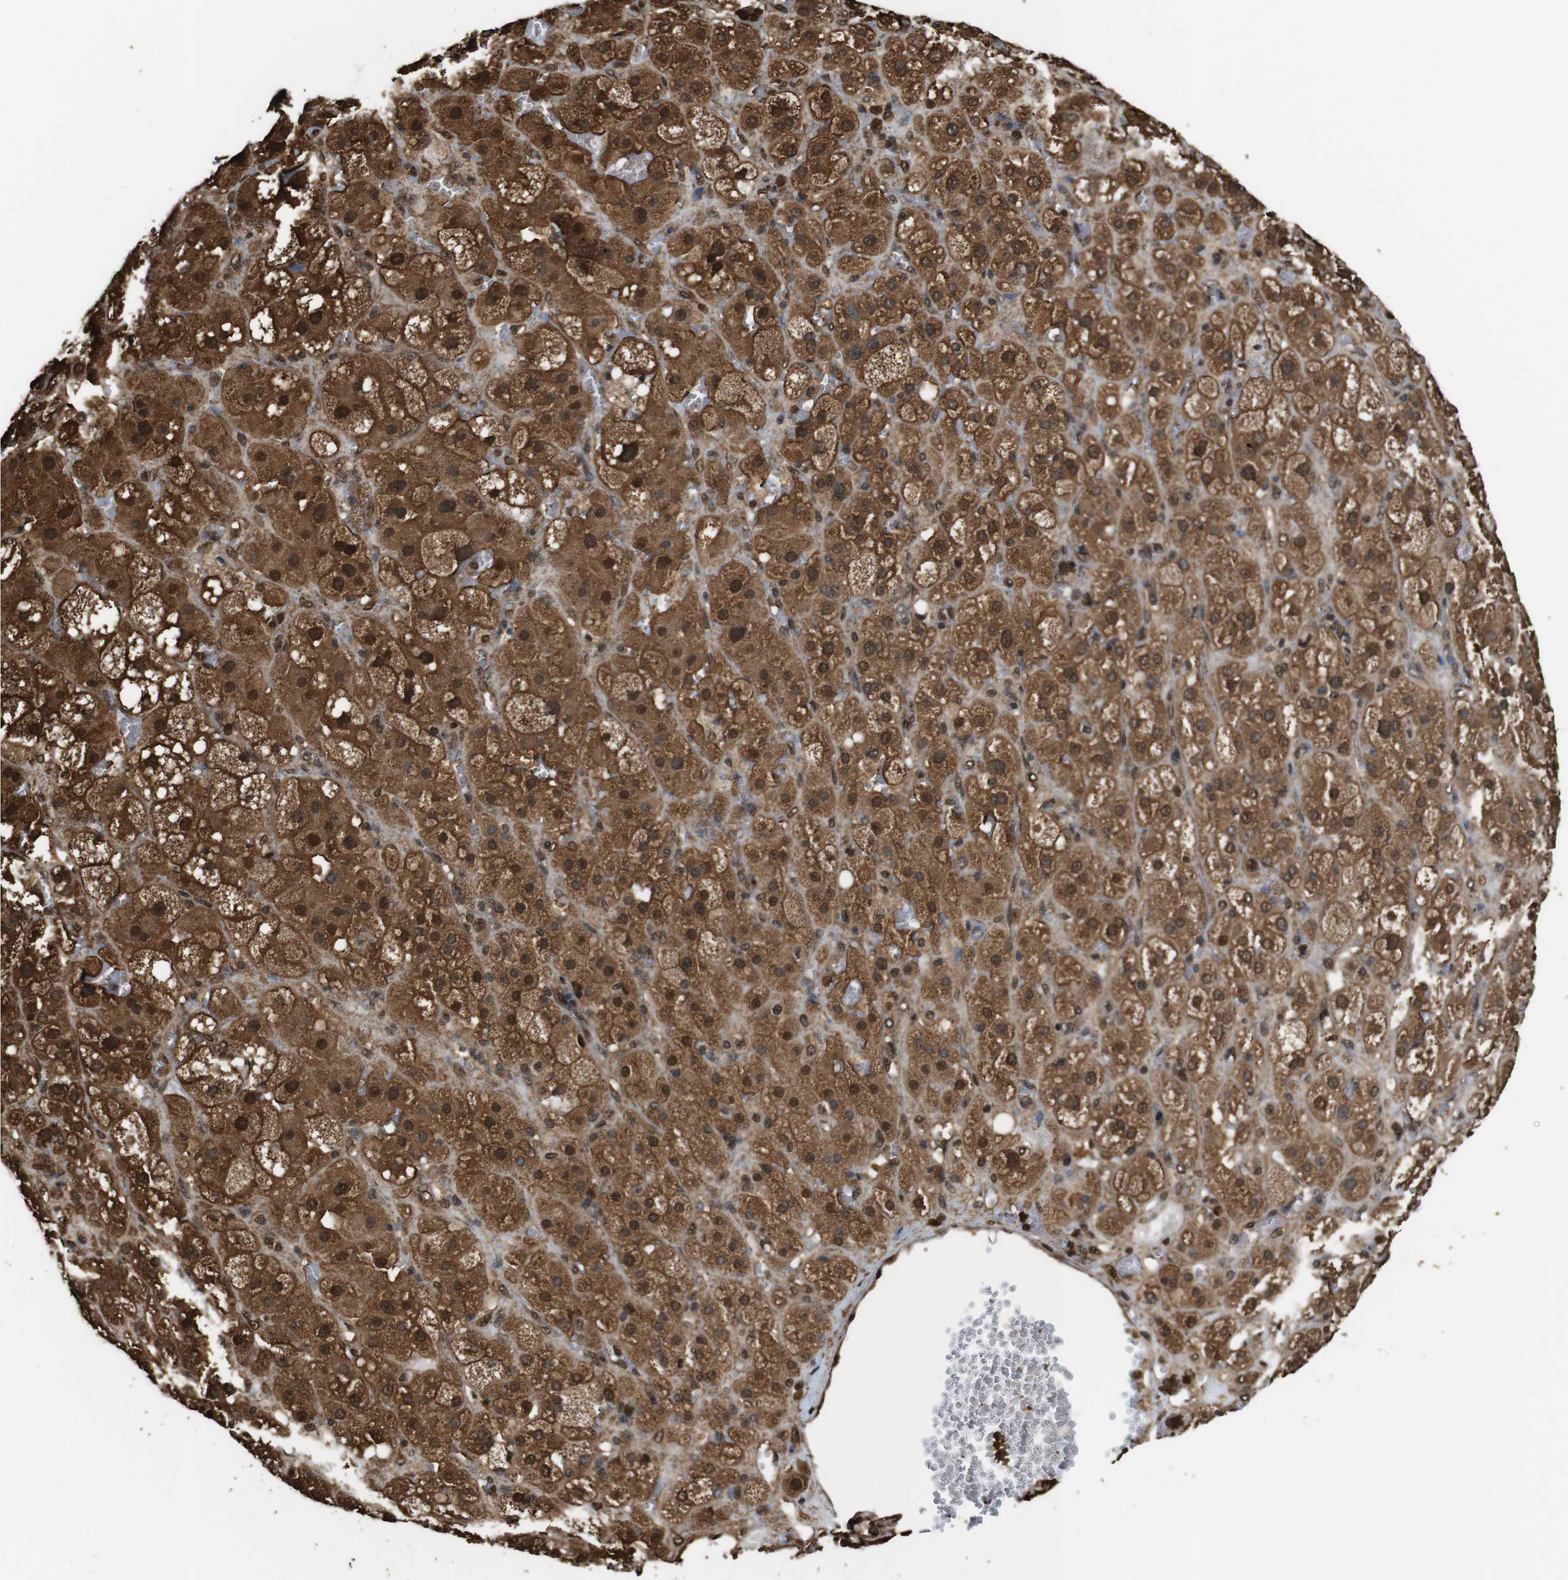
{"staining": {"intensity": "strong", "quantity": ">75%", "location": "cytoplasmic/membranous,nuclear"}, "tissue": "adrenal gland", "cell_type": "Glandular cells", "image_type": "normal", "snomed": [{"axis": "morphology", "description": "Normal tissue, NOS"}, {"axis": "topography", "description": "Adrenal gland"}], "caption": "Human adrenal gland stained for a protein (brown) exhibits strong cytoplasmic/membranous,nuclear positive expression in about >75% of glandular cells.", "gene": "VCP", "patient": {"sex": "female", "age": 47}}